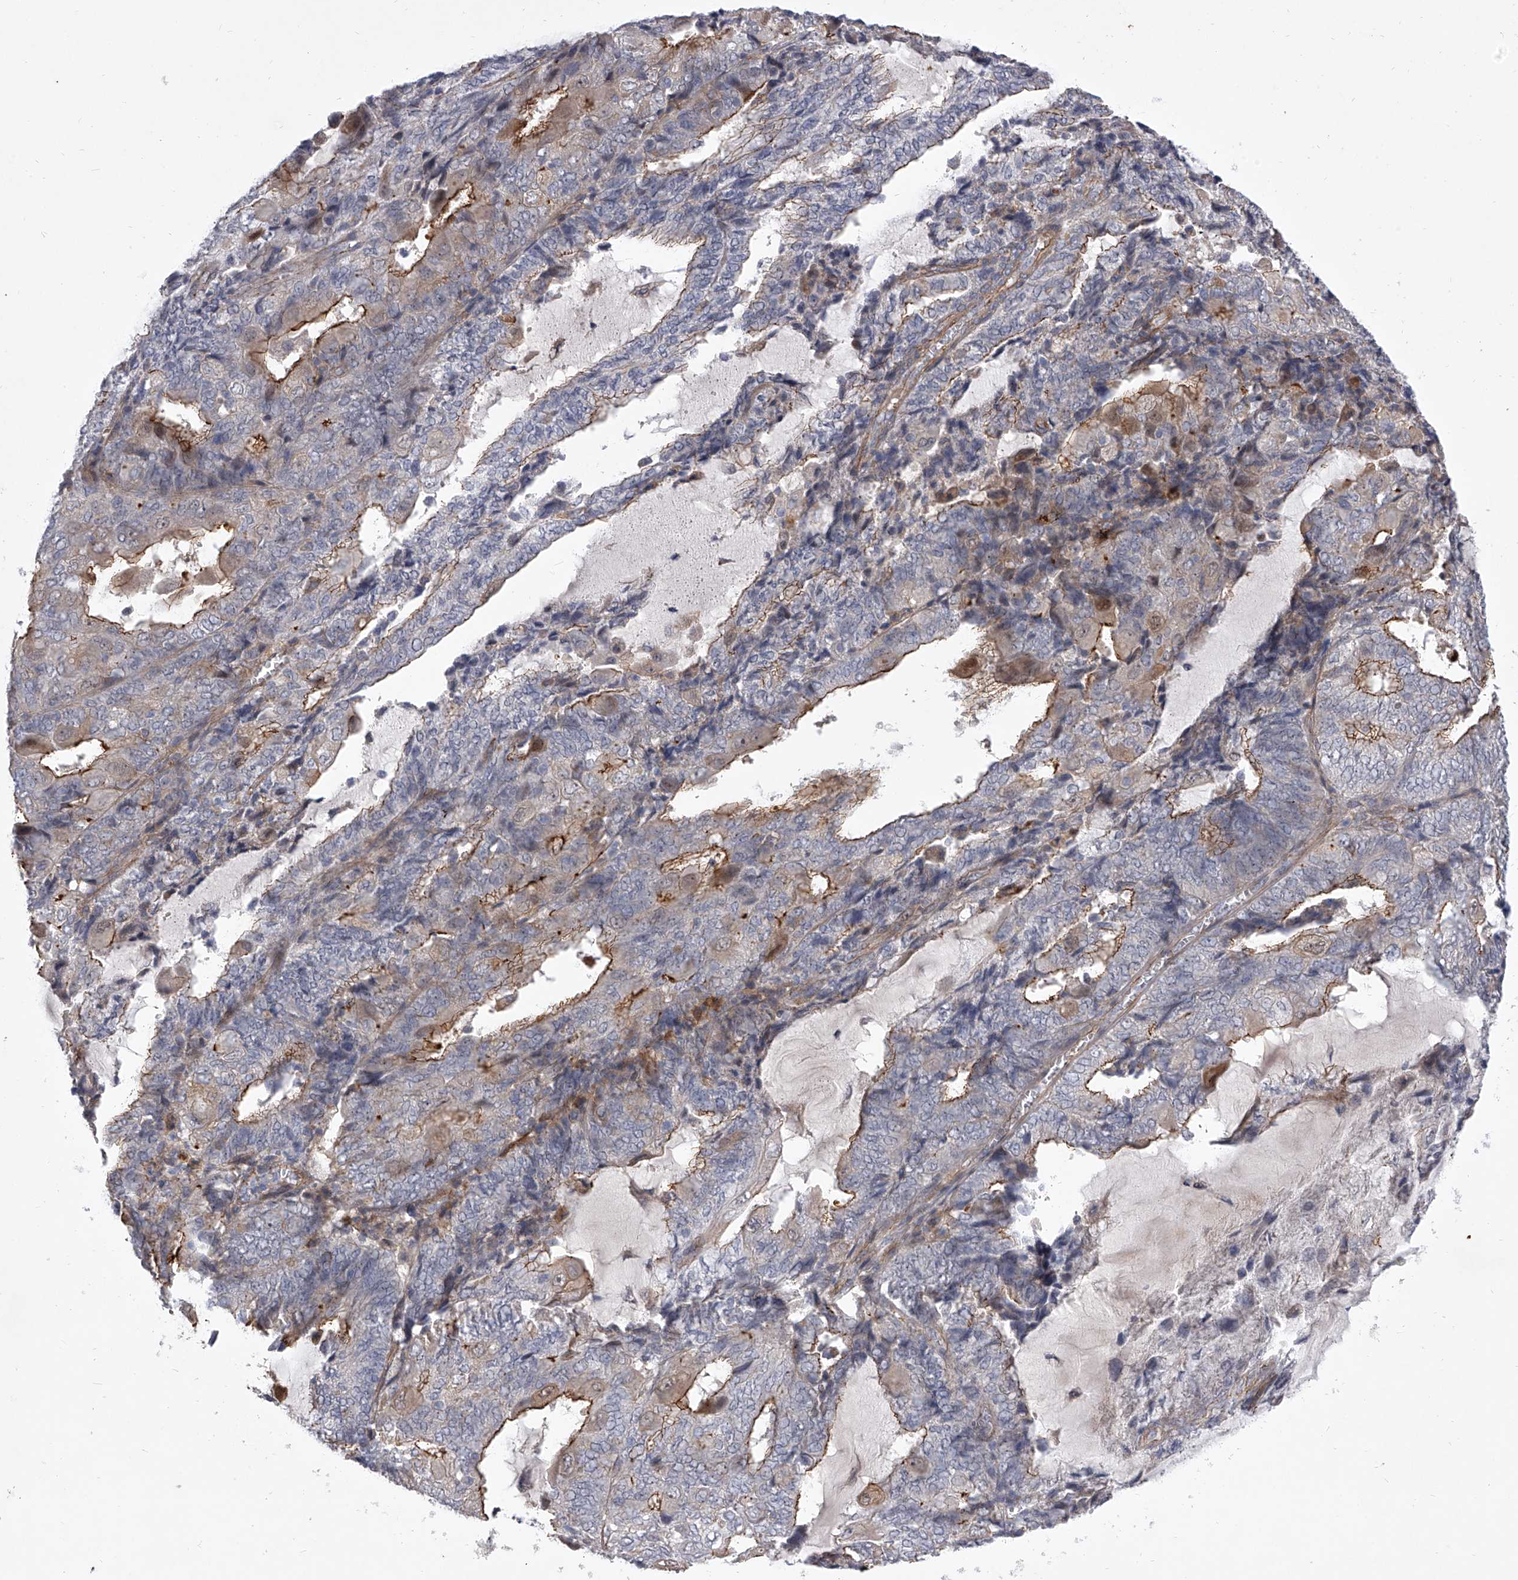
{"staining": {"intensity": "moderate", "quantity": "<25%", "location": "cytoplasmic/membranous"}, "tissue": "endometrial cancer", "cell_type": "Tumor cells", "image_type": "cancer", "snomed": [{"axis": "morphology", "description": "Adenocarcinoma, NOS"}, {"axis": "topography", "description": "Endometrium"}], "caption": "Immunohistochemistry (IHC) histopathology image of neoplastic tissue: human endometrial cancer stained using immunohistochemistry reveals low levels of moderate protein expression localized specifically in the cytoplasmic/membranous of tumor cells, appearing as a cytoplasmic/membranous brown color.", "gene": "MINDY4", "patient": {"sex": "female", "age": 81}}